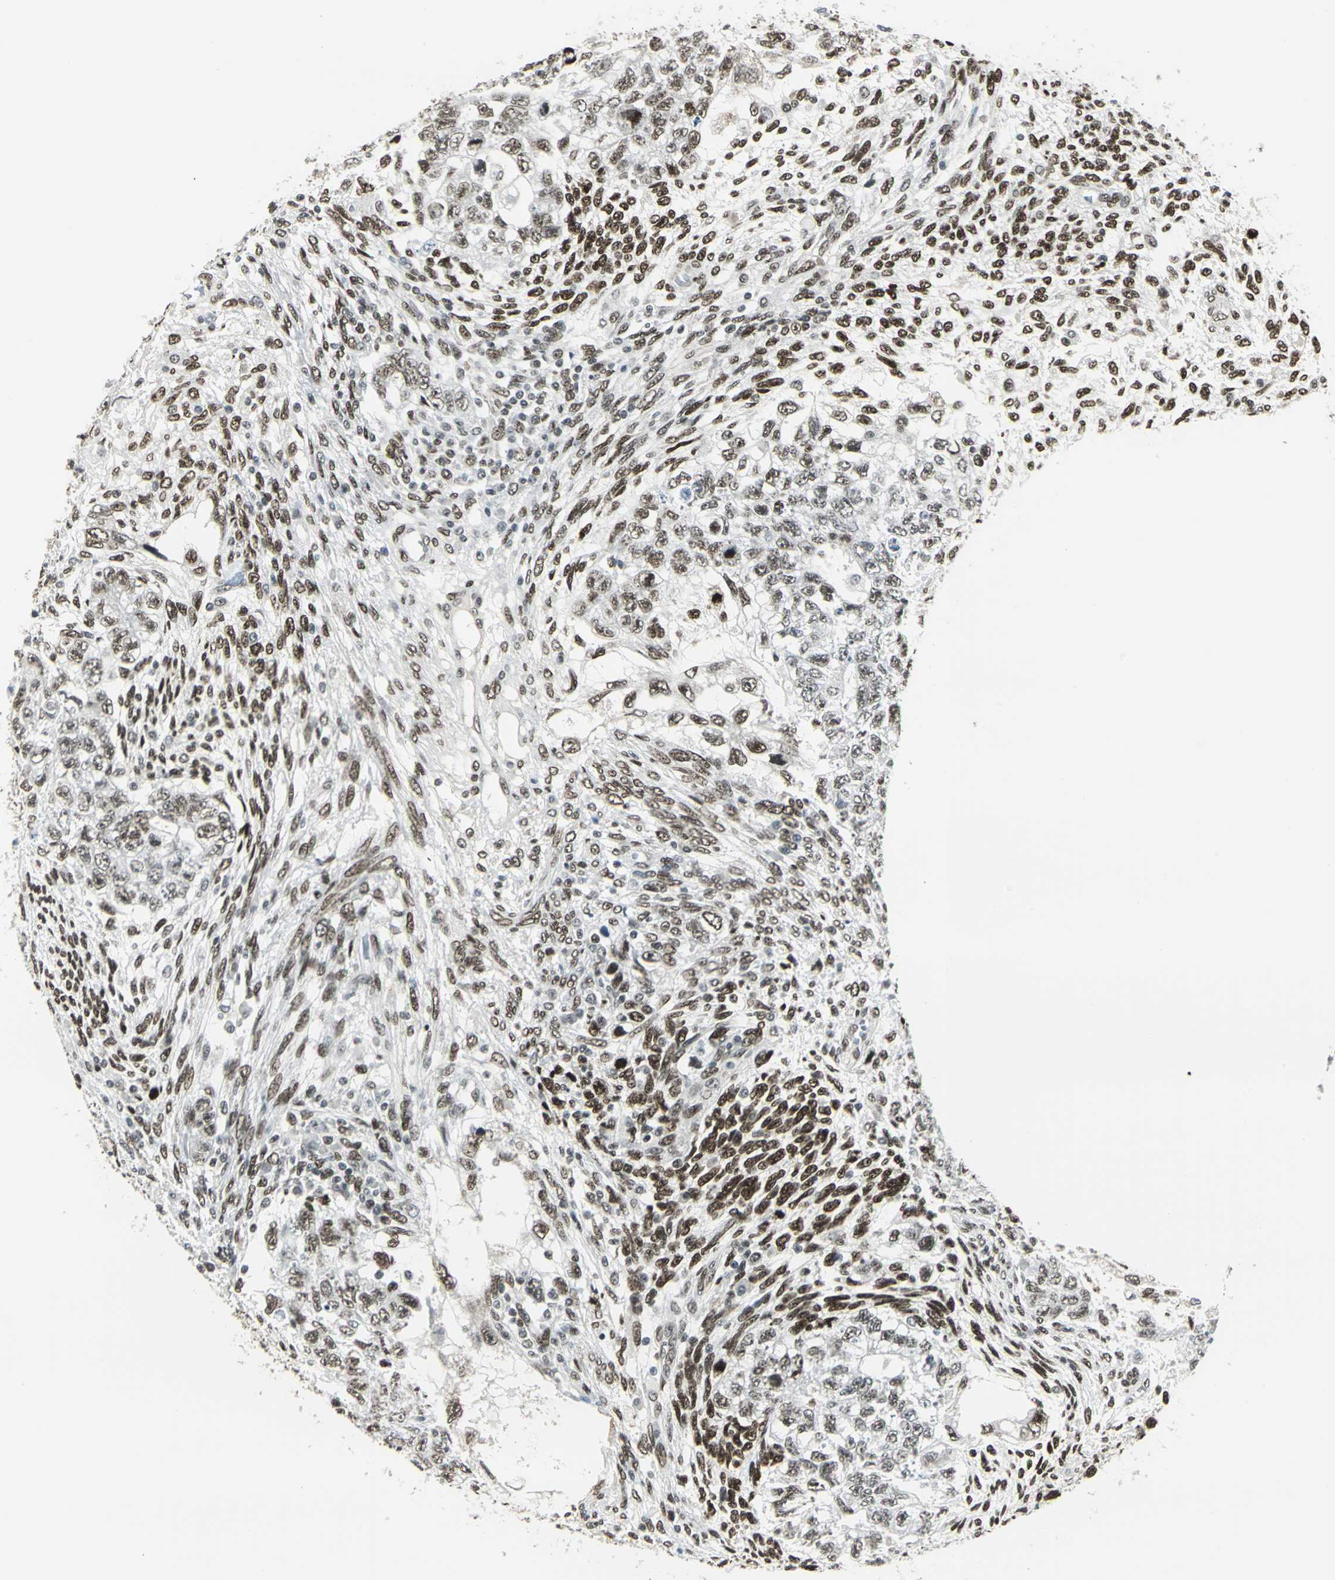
{"staining": {"intensity": "moderate", "quantity": ">75%", "location": "nuclear"}, "tissue": "testis cancer", "cell_type": "Tumor cells", "image_type": "cancer", "snomed": [{"axis": "morphology", "description": "Normal tissue, NOS"}, {"axis": "morphology", "description": "Carcinoma, Embryonal, NOS"}, {"axis": "topography", "description": "Testis"}], "caption": "Testis cancer stained with DAB immunohistochemistry (IHC) exhibits medium levels of moderate nuclear staining in approximately >75% of tumor cells. (DAB IHC, brown staining for protein, blue staining for nuclei).", "gene": "ADNP", "patient": {"sex": "male", "age": 36}}